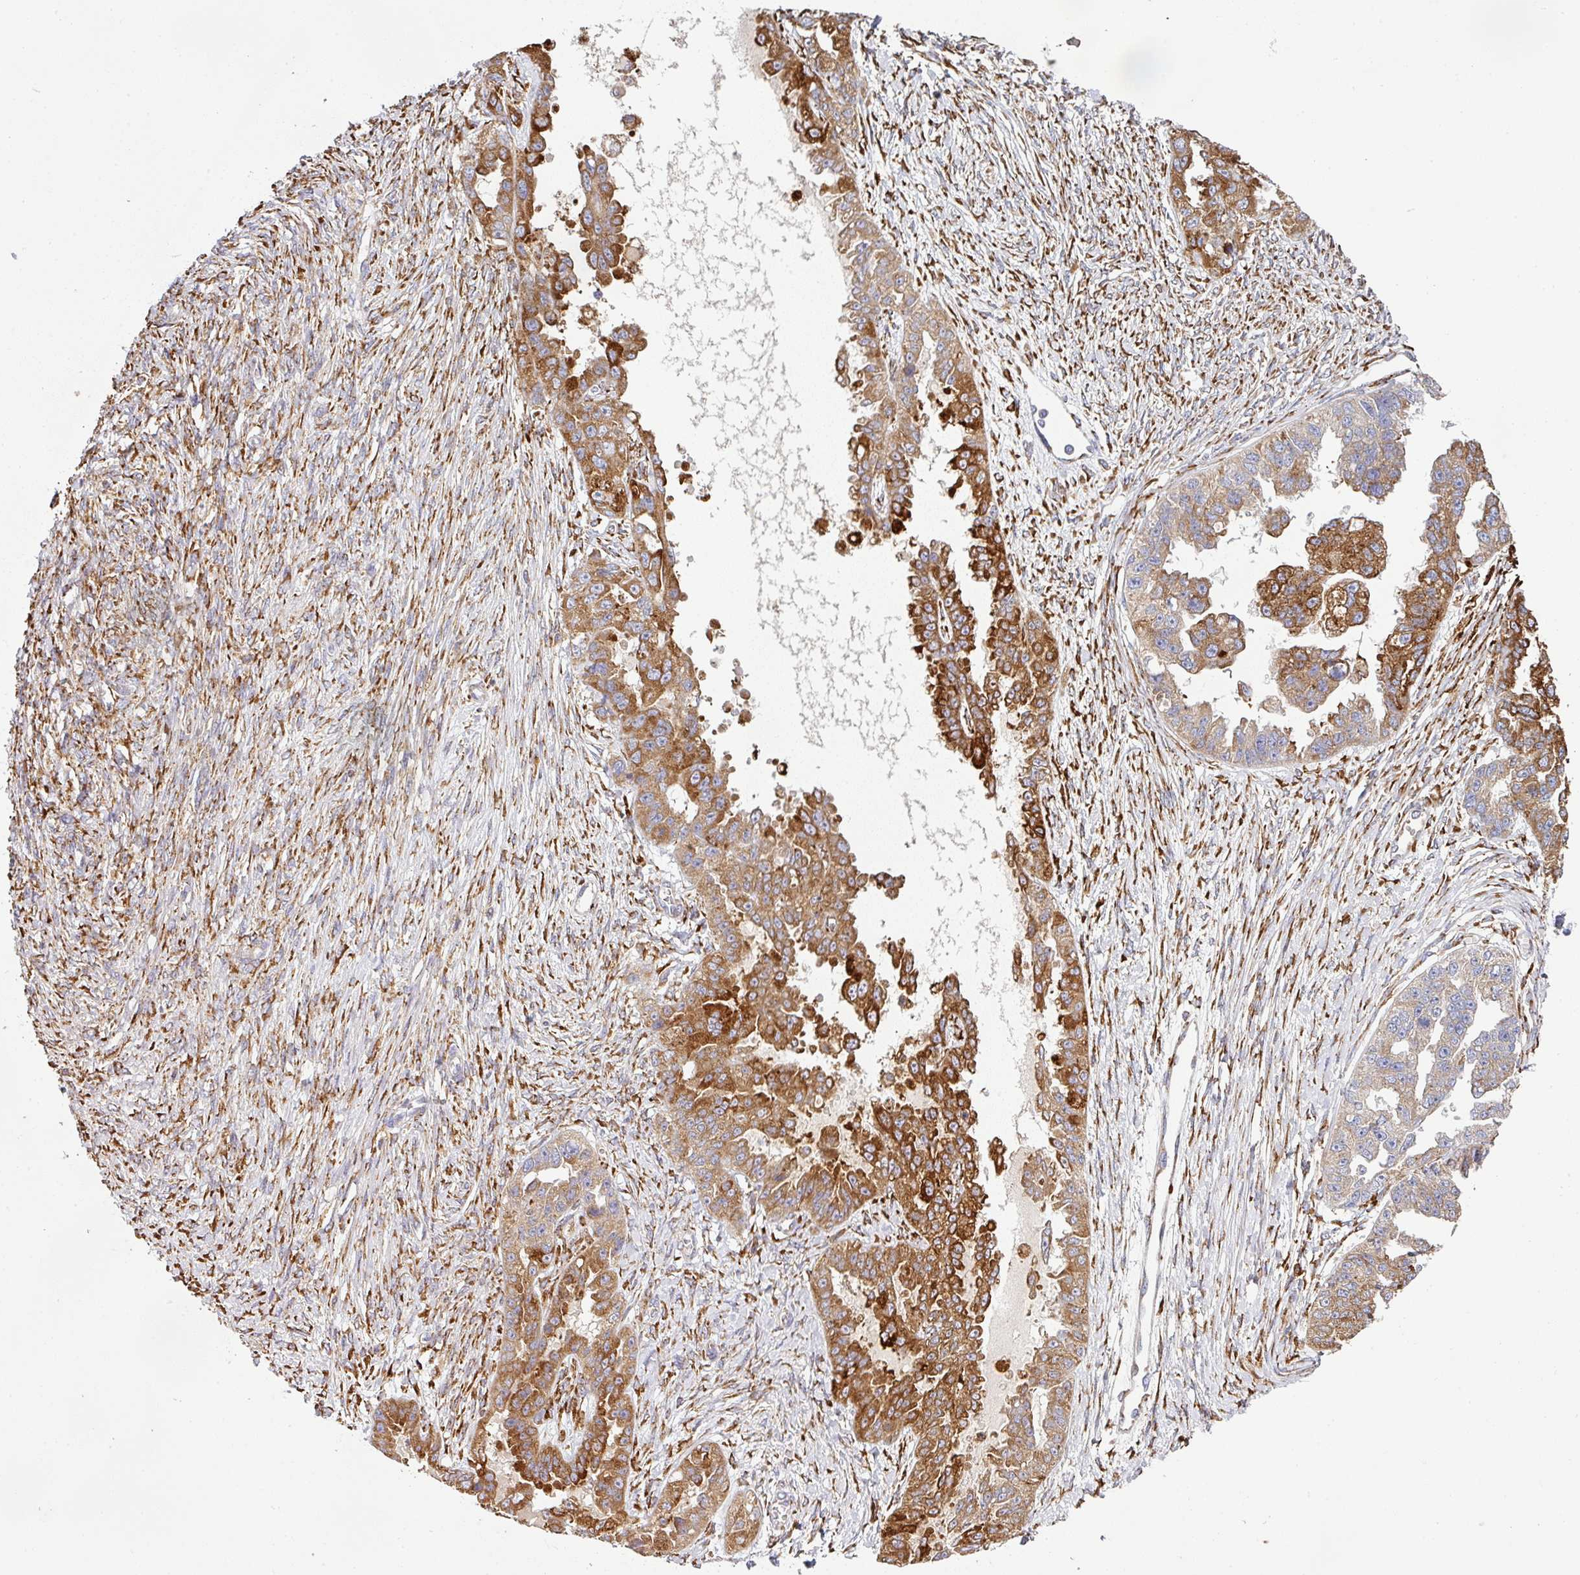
{"staining": {"intensity": "moderate", "quantity": ">75%", "location": "cytoplasmic/membranous"}, "tissue": "ovarian cancer", "cell_type": "Tumor cells", "image_type": "cancer", "snomed": [{"axis": "morphology", "description": "Cystadenocarcinoma, serous, NOS"}, {"axis": "topography", "description": "Ovary"}], "caption": "There is medium levels of moderate cytoplasmic/membranous staining in tumor cells of serous cystadenocarcinoma (ovarian), as demonstrated by immunohistochemical staining (brown color).", "gene": "ZNF268", "patient": {"sex": "female", "age": 58}}